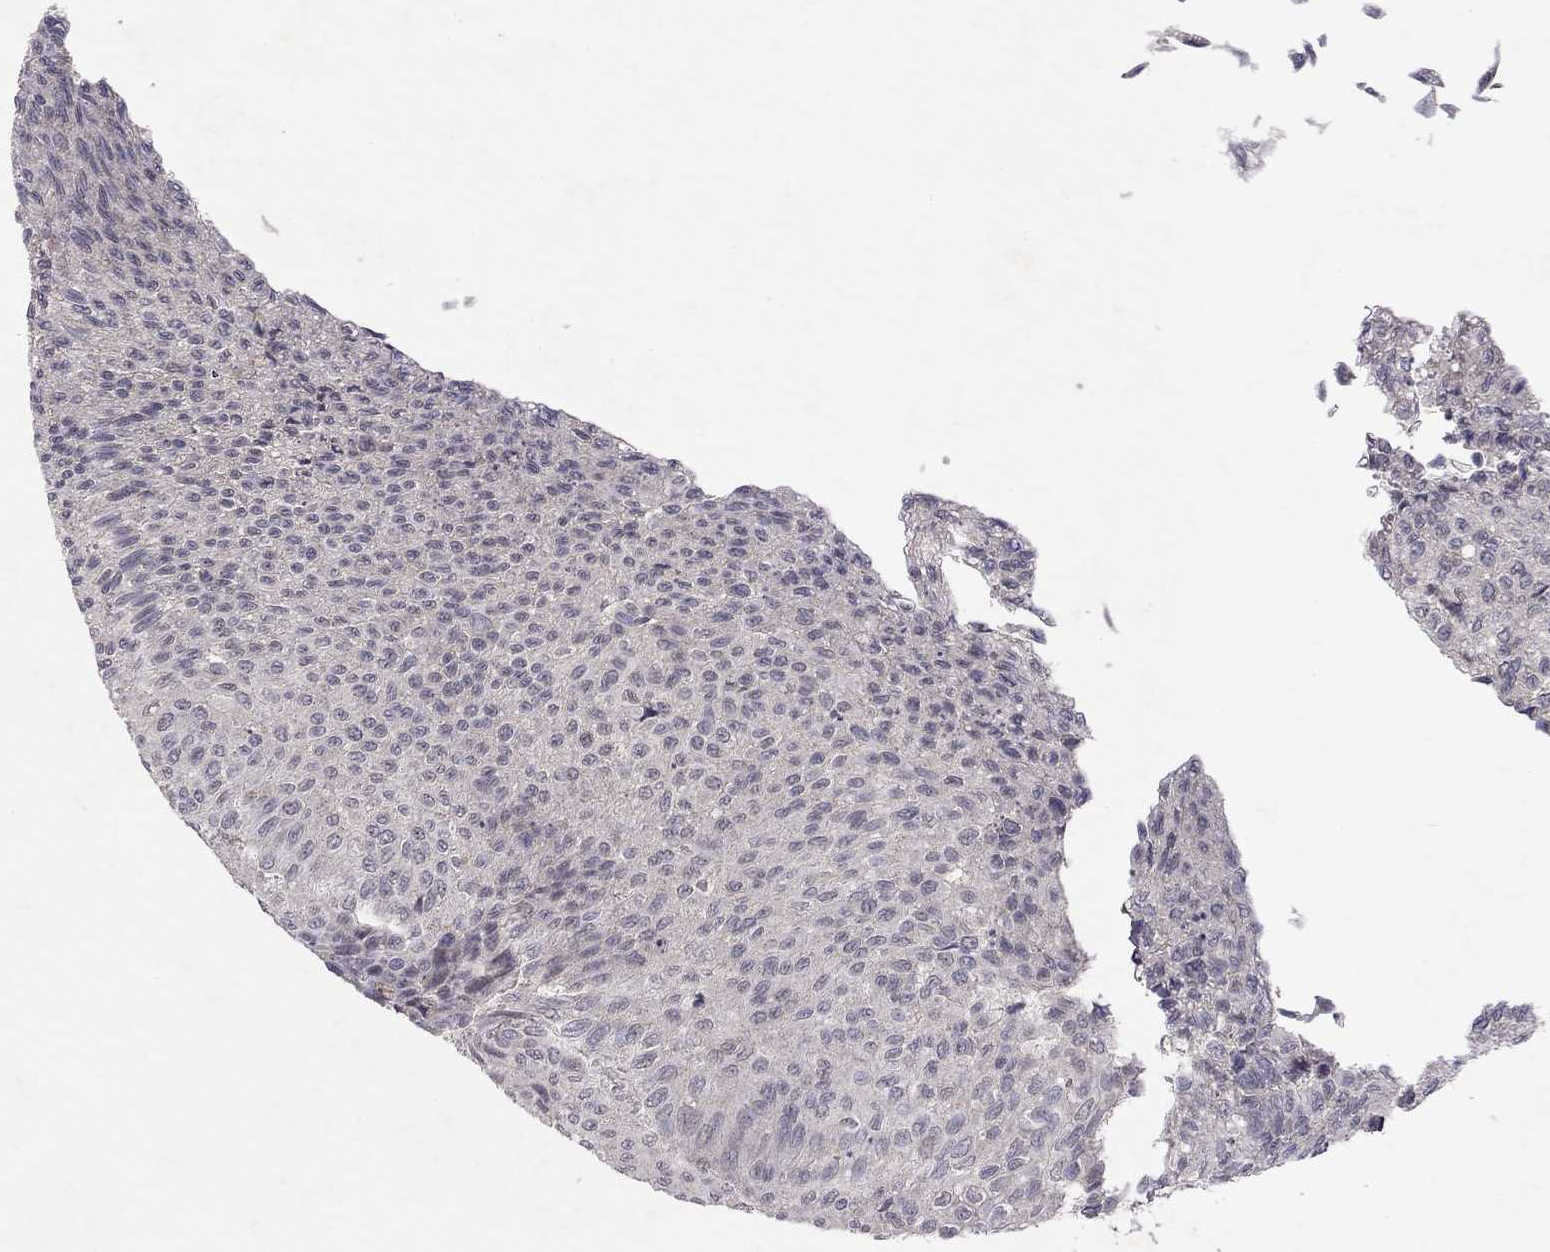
{"staining": {"intensity": "negative", "quantity": "none", "location": "none"}, "tissue": "urothelial cancer", "cell_type": "Tumor cells", "image_type": "cancer", "snomed": [{"axis": "morphology", "description": "Urothelial carcinoma, Low grade"}, {"axis": "topography", "description": "Ureter, NOS"}, {"axis": "topography", "description": "Urinary bladder"}], "caption": "IHC of urothelial cancer exhibits no expression in tumor cells.", "gene": "ESR2", "patient": {"sex": "male", "age": 78}}